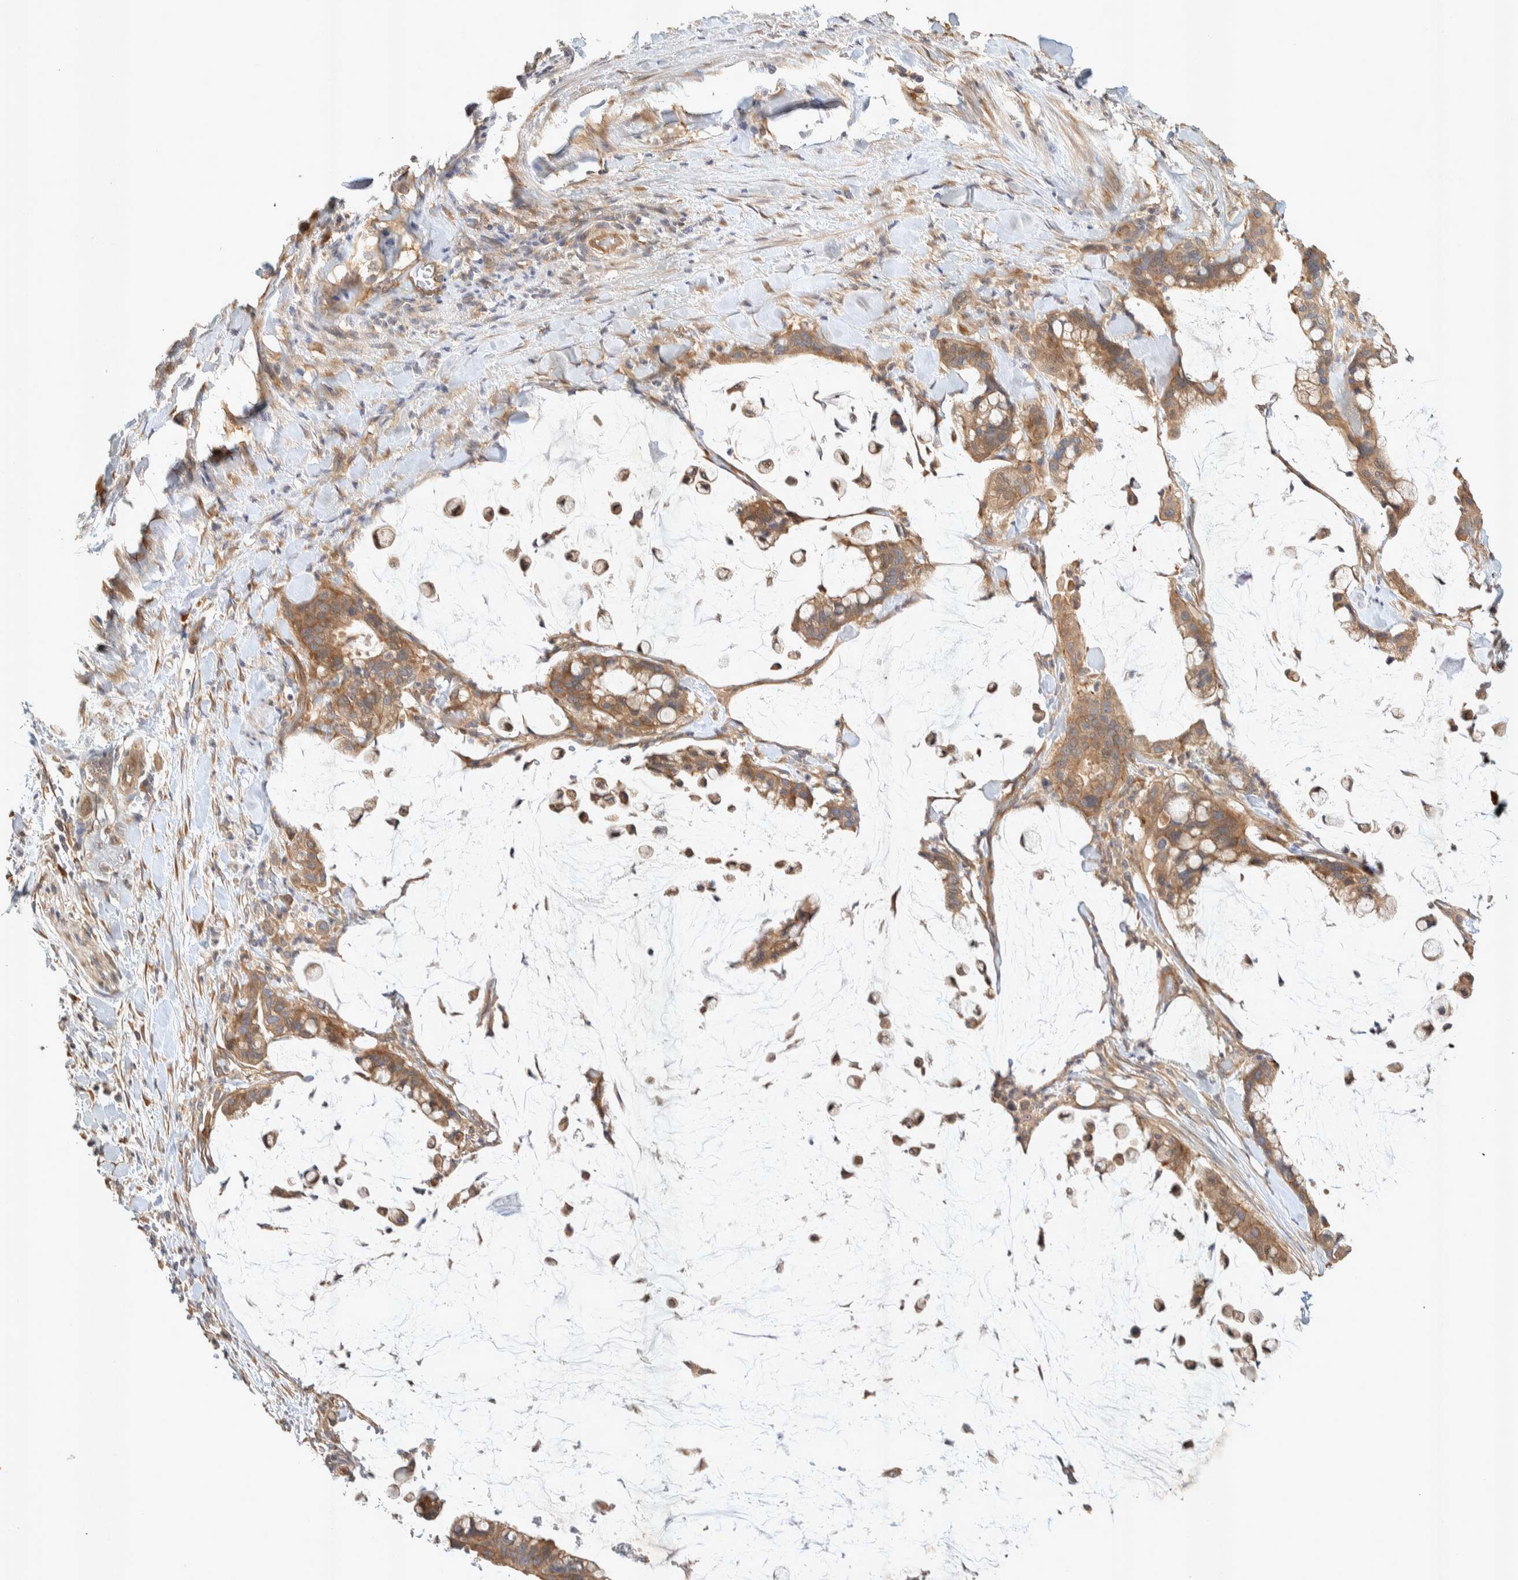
{"staining": {"intensity": "moderate", "quantity": ">75%", "location": "cytoplasmic/membranous"}, "tissue": "pancreatic cancer", "cell_type": "Tumor cells", "image_type": "cancer", "snomed": [{"axis": "morphology", "description": "Adenocarcinoma, NOS"}, {"axis": "topography", "description": "Pancreas"}], "caption": "High-magnification brightfield microscopy of pancreatic adenocarcinoma stained with DAB (brown) and counterstained with hematoxylin (blue). tumor cells exhibit moderate cytoplasmic/membranous expression is seen in about>75% of cells.", "gene": "PXK", "patient": {"sex": "male", "age": 41}}